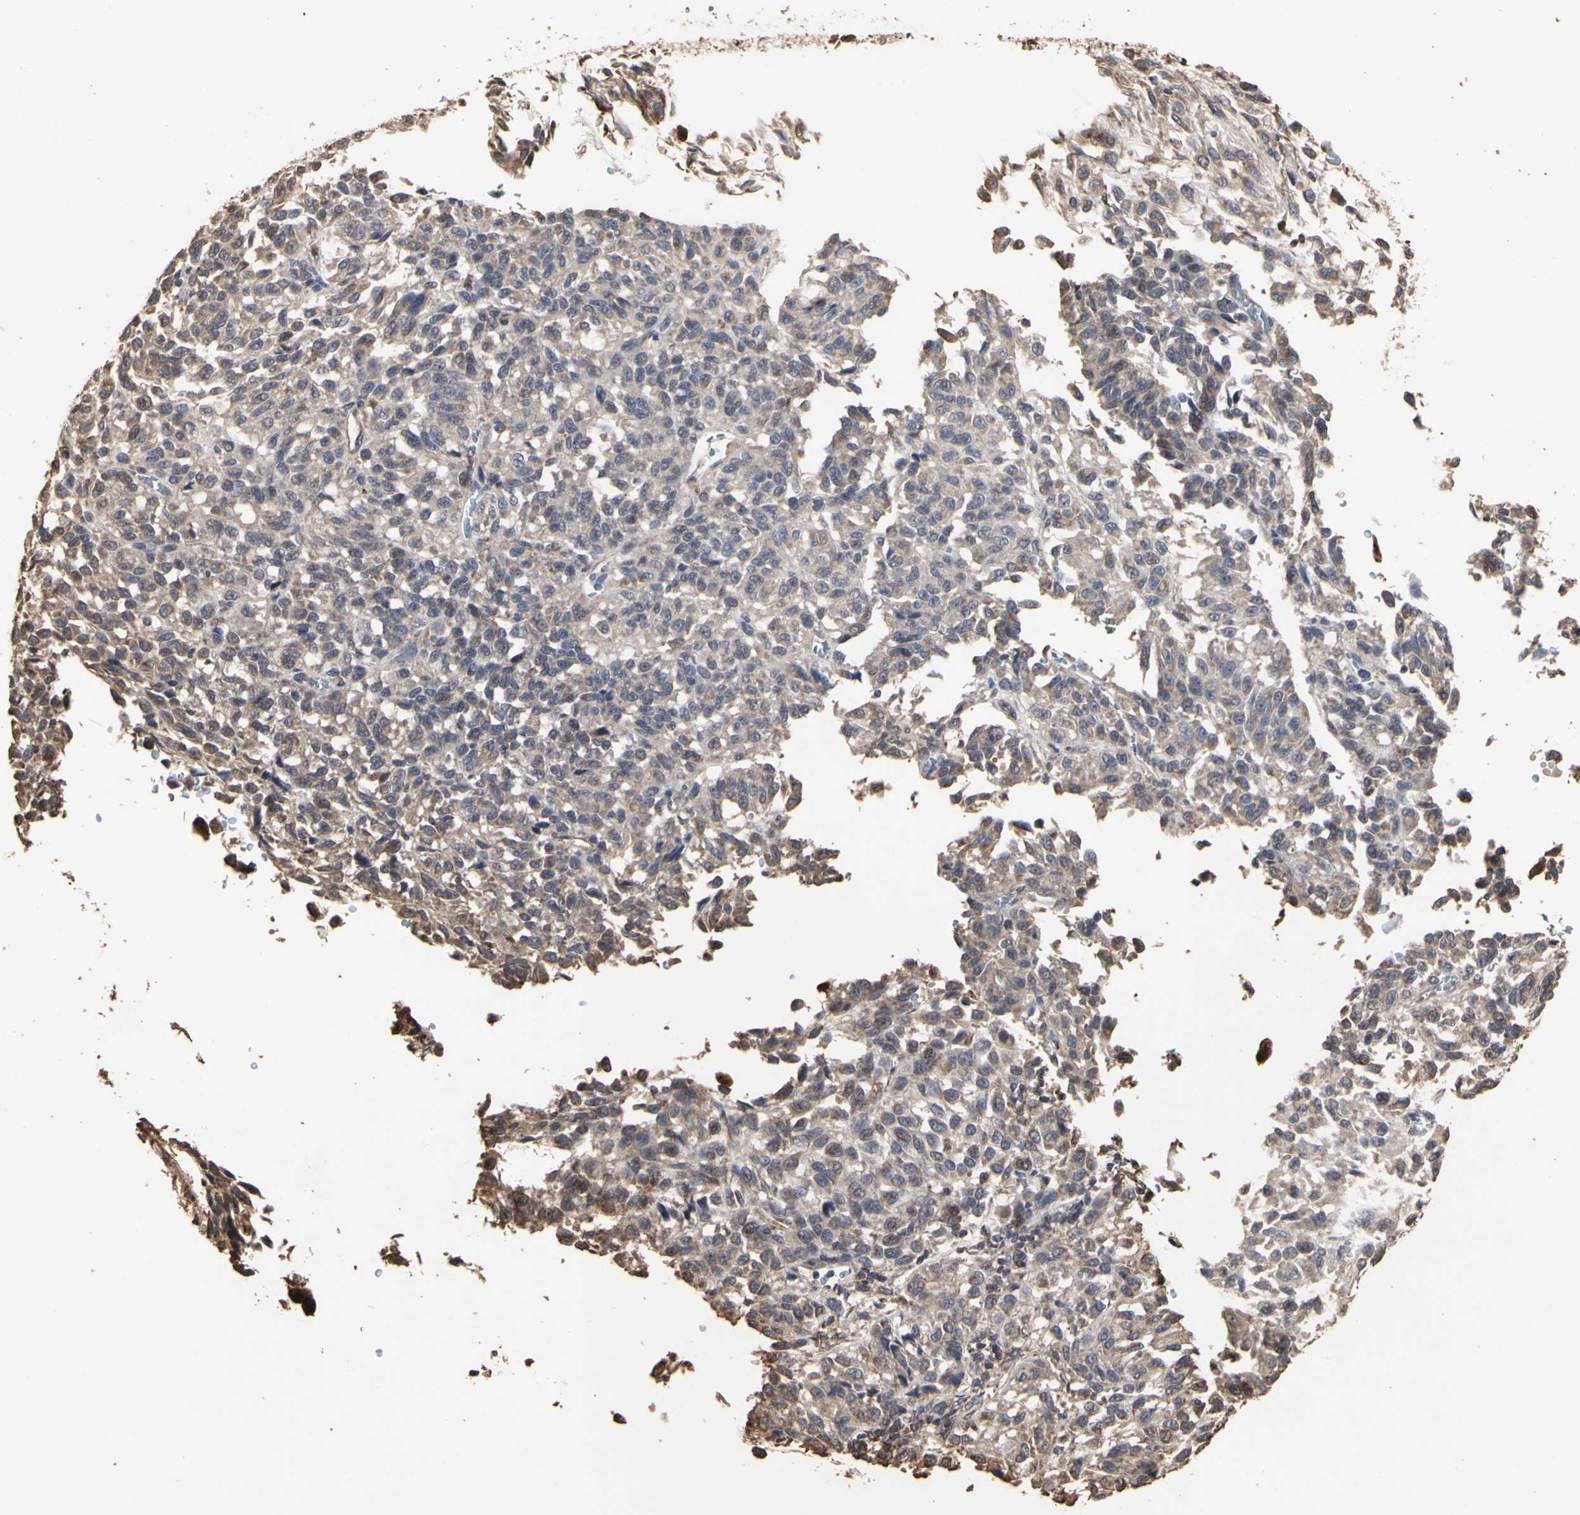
{"staining": {"intensity": "weak", "quantity": ">75%", "location": "cytoplasmic/membranous"}, "tissue": "melanoma", "cell_type": "Tumor cells", "image_type": "cancer", "snomed": [{"axis": "morphology", "description": "Malignant melanoma, Metastatic site"}, {"axis": "topography", "description": "Lung"}], "caption": "Immunohistochemistry (DAB) staining of human melanoma exhibits weak cytoplasmic/membranous protein positivity in about >75% of tumor cells. (Stains: DAB in brown, nuclei in blue, Microscopy: brightfield microscopy at high magnification).", "gene": "TAOK1", "patient": {"sex": "male", "age": 64}}